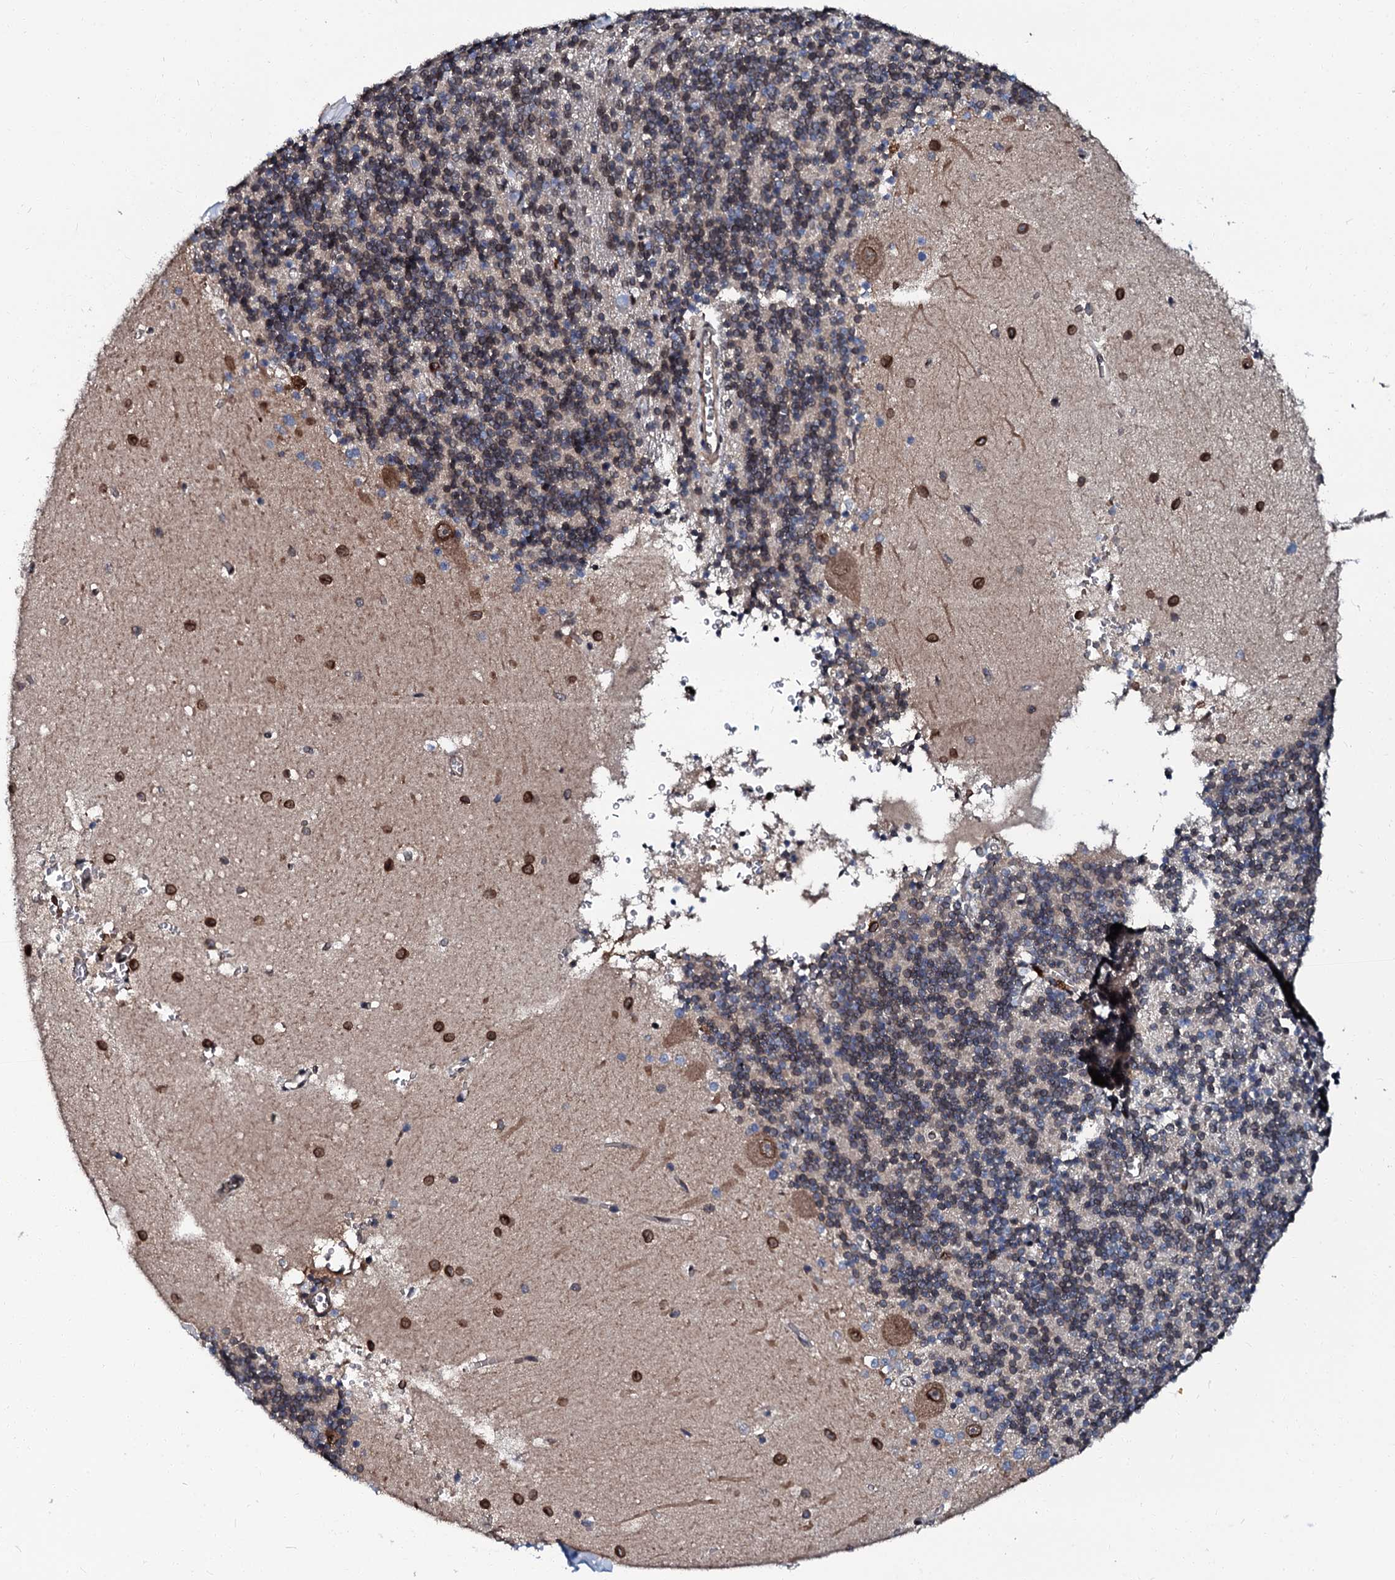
{"staining": {"intensity": "weak", "quantity": "<25%", "location": "cytoplasmic/membranous"}, "tissue": "cerebellum", "cell_type": "Cells in granular layer", "image_type": "normal", "snomed": [{"axis": "morphology", "description": "Normal tissue, NOS"}, {"axis": "topography", "description": "Cerebellum"}], "caption": "Immunohistochemistry (IHC) of benign human cerebellum displays no positivity in cells in granular layer. (Stains: DAB (3,3'-diaminobenzidine) immunohistochemistry (IHC) with hematoxylin counter stain, Microscopy: brightfield microscopy at high magnification).", "gene": "N4BP1", "patient": {"sex": "male", "age": 54}}